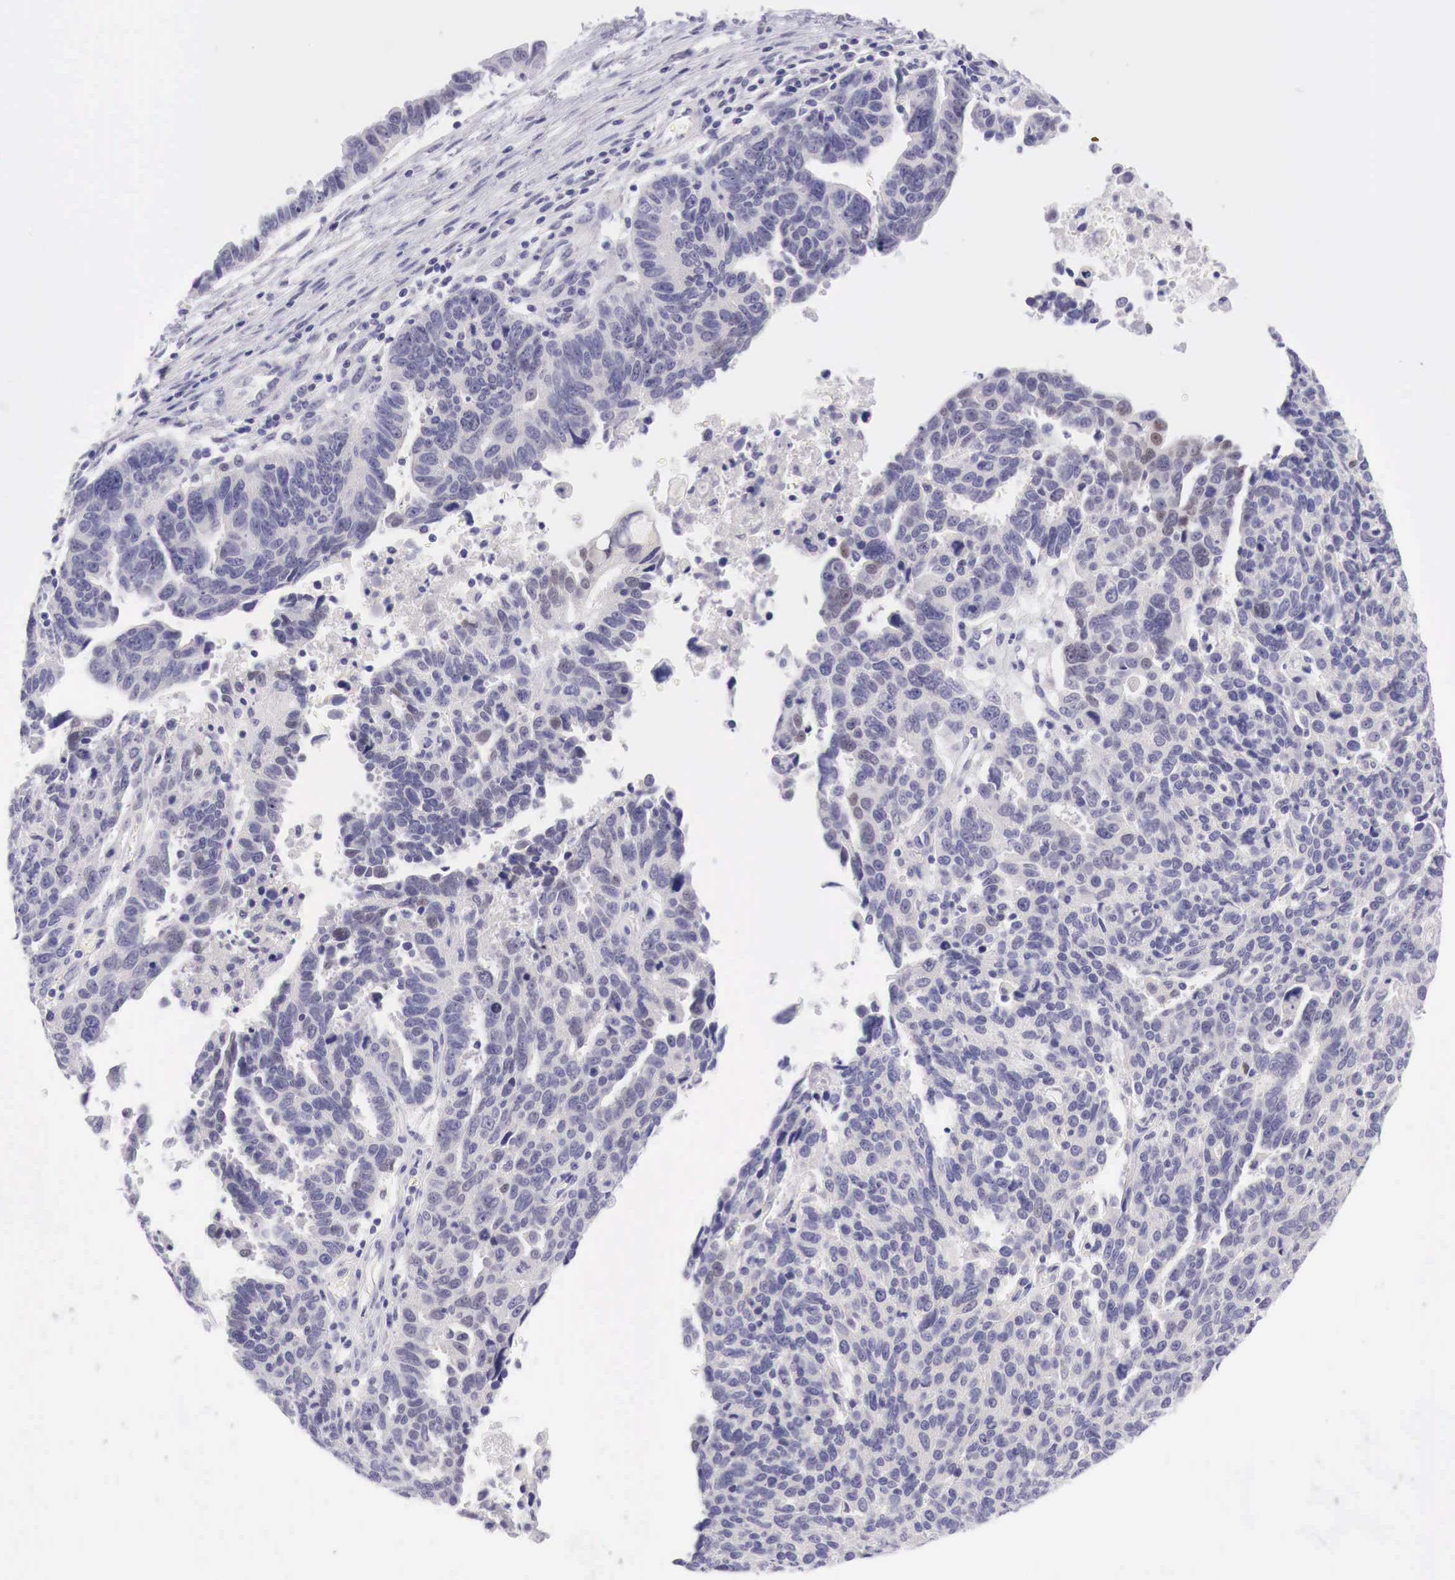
{"staining": {"intensity": "negative", "quantity": "none", "location": "none"}, "tissue": "ovarian cancer", "cell_type": "Tumor cells", "image_type": "cancer", "snomed": [{"axis": "morphology", "description": "Carcinoma, endometroid"}, {"axis": "morphology", "description": "Cystadenocarcinoma, serous, NOS"}, {"axis": "topography", "description": "Ovary"}], "caption": "Immunohistochemical staining of human ovarian serous cystadenocarcinoma exhibits no significant positivity in tumor cells.", "gene": "BCL6", "patient": {"sex": "female", "age": 45}}